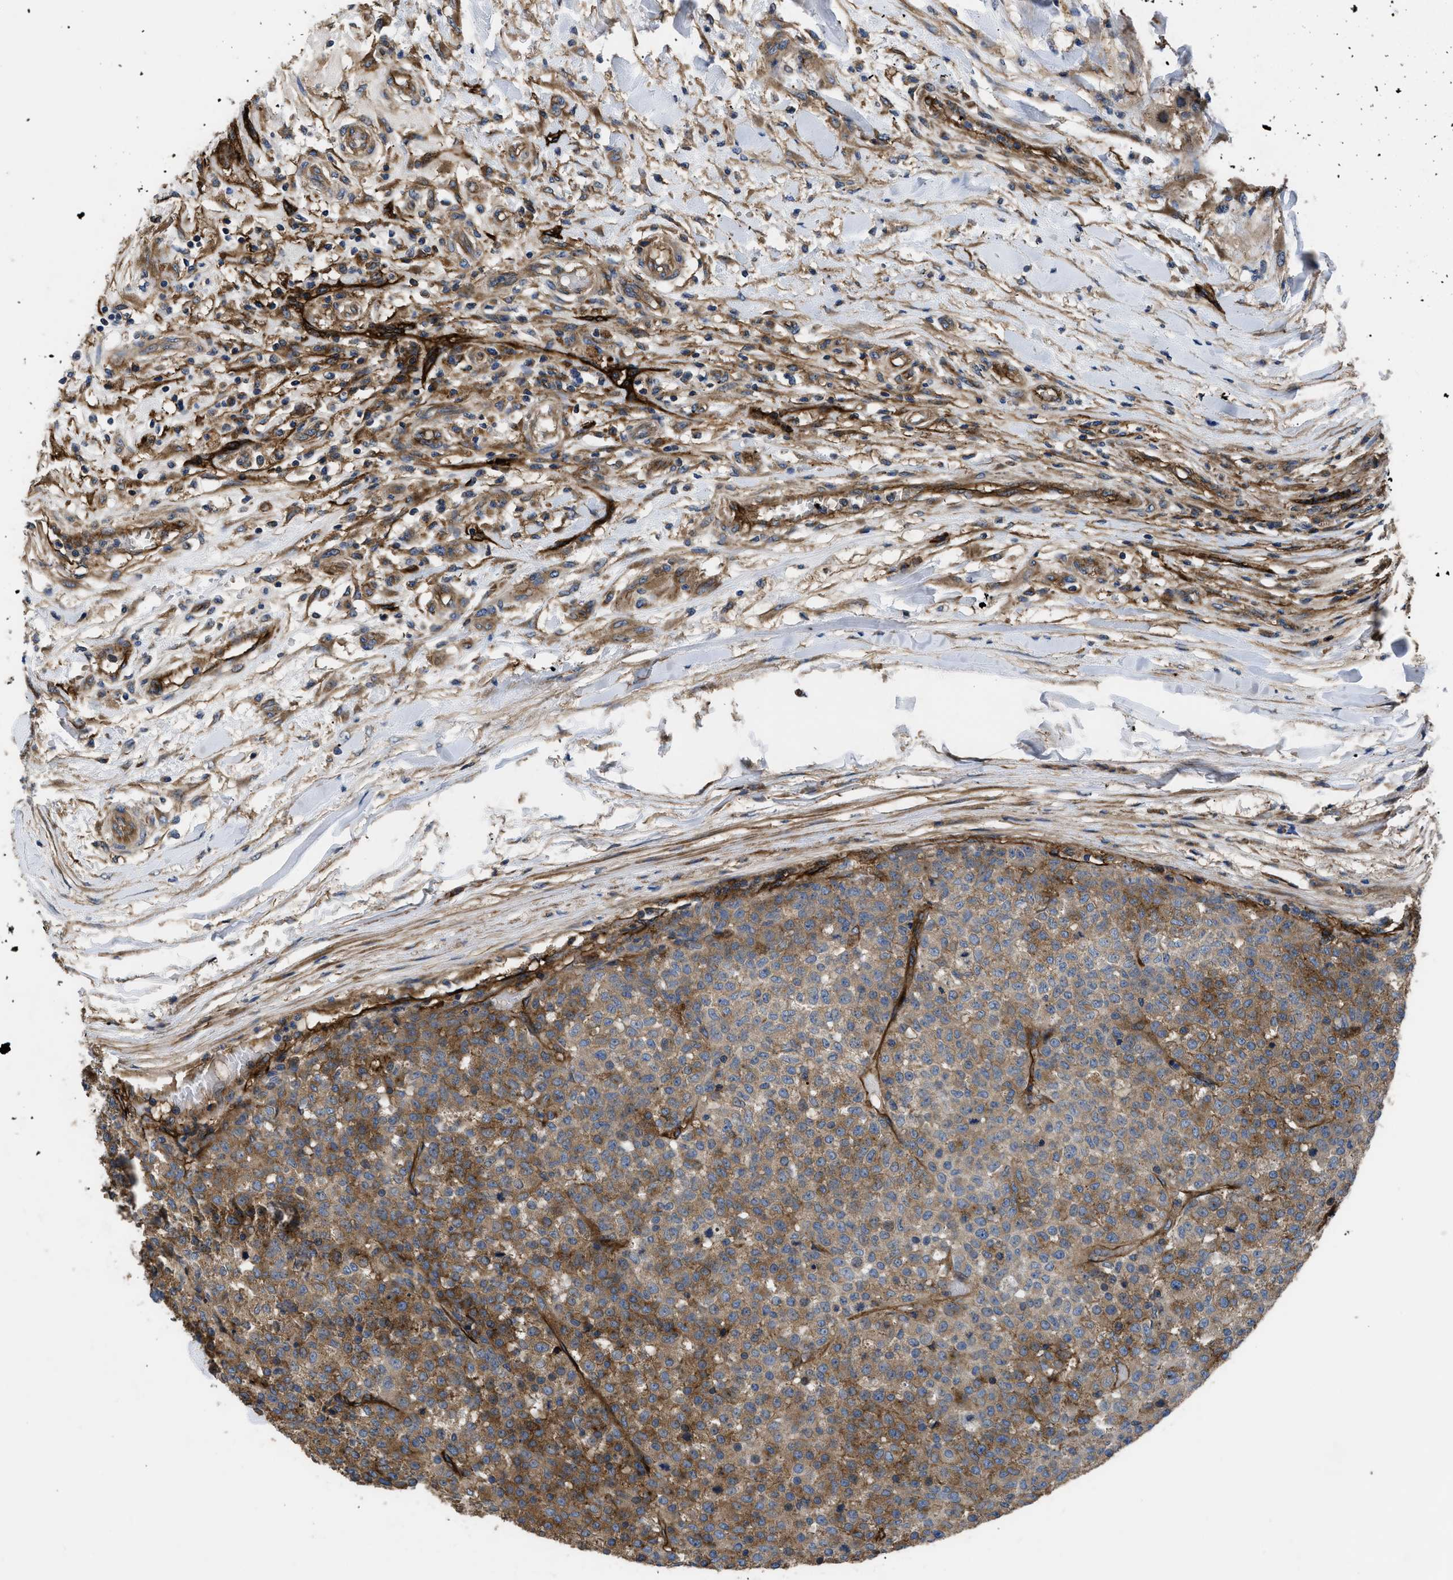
{"staining": {"intensity": "moderate", "quantity": ">75%", "location": "cytoplasmic/membranous"}, "tissue": "testis cancer", "cell_type": "Tumor cells", "image_type": "cancer", "snomed": [{"axis": "morphology", "description": "Seminoma, NOS"}, {"axis": "topography", "description": "Testis"}], "caption": "There is medium levels of moderate cytoplasmic/membranous positivity in tumor cells of seminoma (testis), as demonstrated by immunohistochemical staining (brown color).", "gene": "NT5E", "patient": {"sex": "male", "age": 59}}